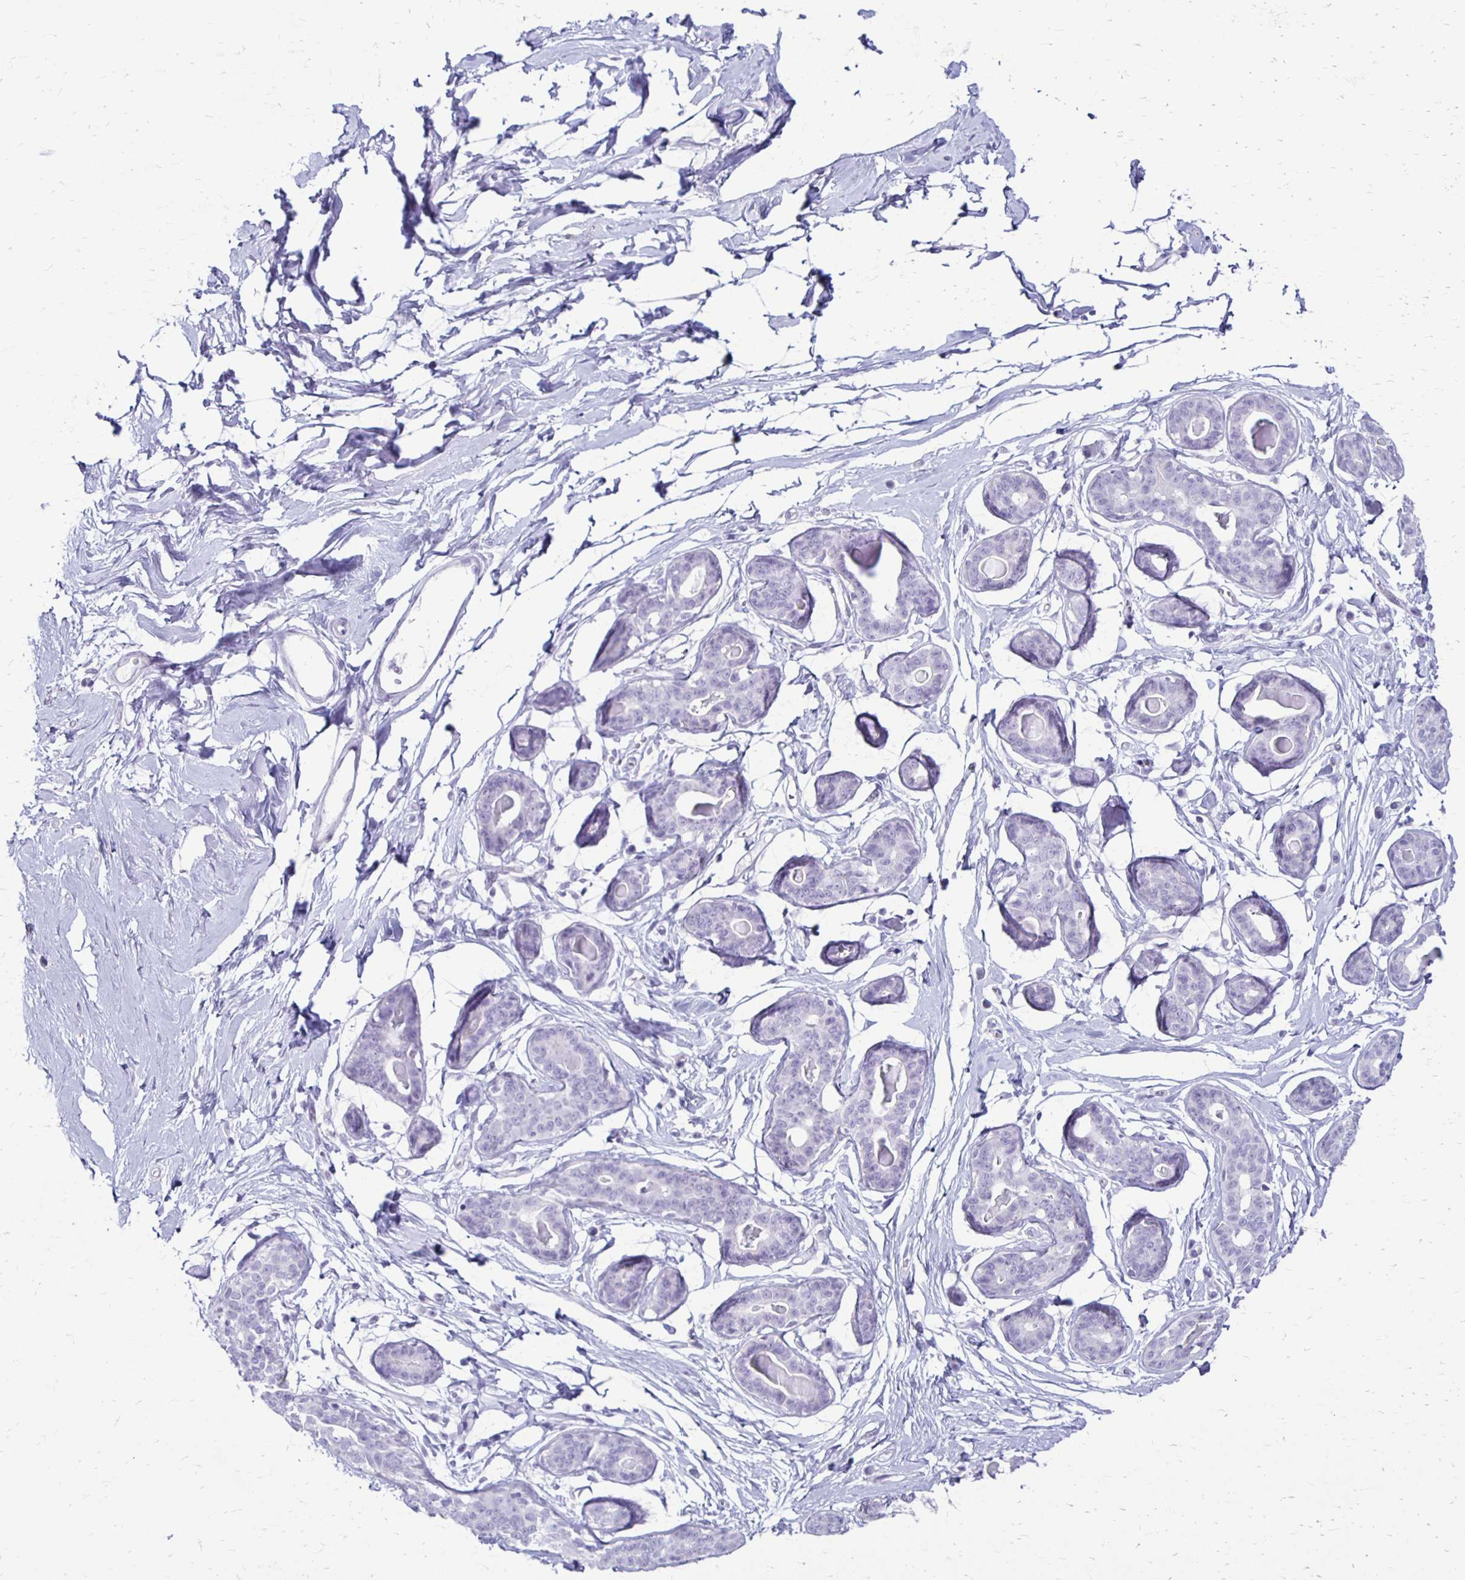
{"staining": {"intensity": "negative", "quantity": "none", "location": "none"}, "tissue": "breast", "cell_type": "Adipocytes", "image_type": "normal", "snomed": [{"axis": "morphology", "description": "Normal tissue, NOS"}, {"axis": "topography", "description": "Breast"}], "caption": "The image displays no staining of adipocytes in unremarkable breast. Brightfield microscopy of immunohistochemistry stained with DAB (brown) and hematoxylin (blue), captured at high magnification.", "gene": "RYR1", "patient": {"sex": "female", "age": 45}}